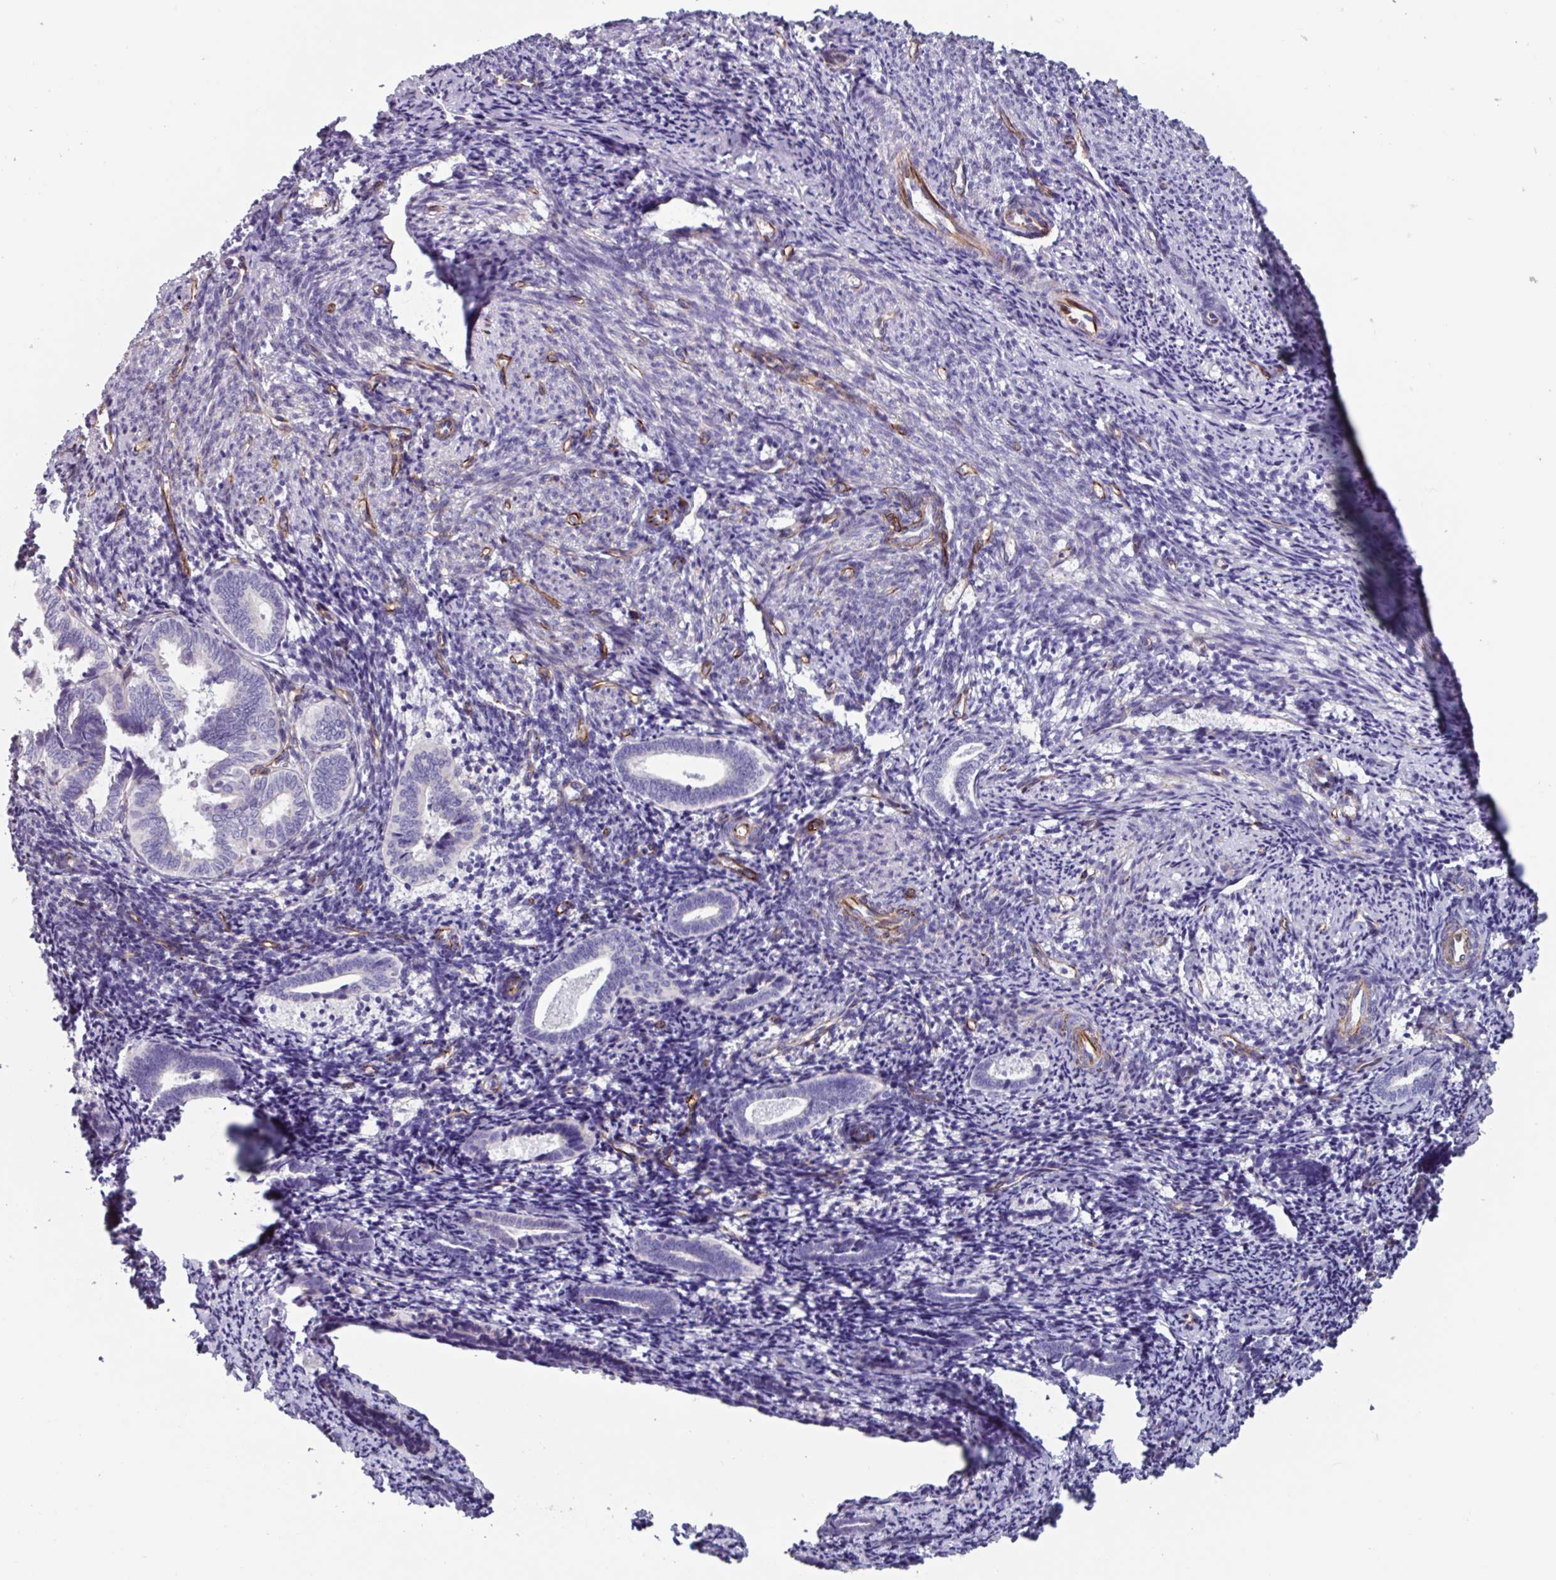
{"staining": {"intensity": "negative", "quantity": "none", "location": "none"}, "tissue": "endometrium", "cell_type": "Cells in endometrial stroma", "image_type": "normal", "snomed": [{"axis": "morphology", "description": "Normal tissue, NOS"}, {"axis": "topography", "description": "Endometrium"}], "caption": "A high-resolution histopathology image shows immunohistochemistry staining of benign endometrium, which shows no significant expression in cells in endometrial stroma.", "gene": "BTD", "patient": {"sex": "female", "age": 54}}